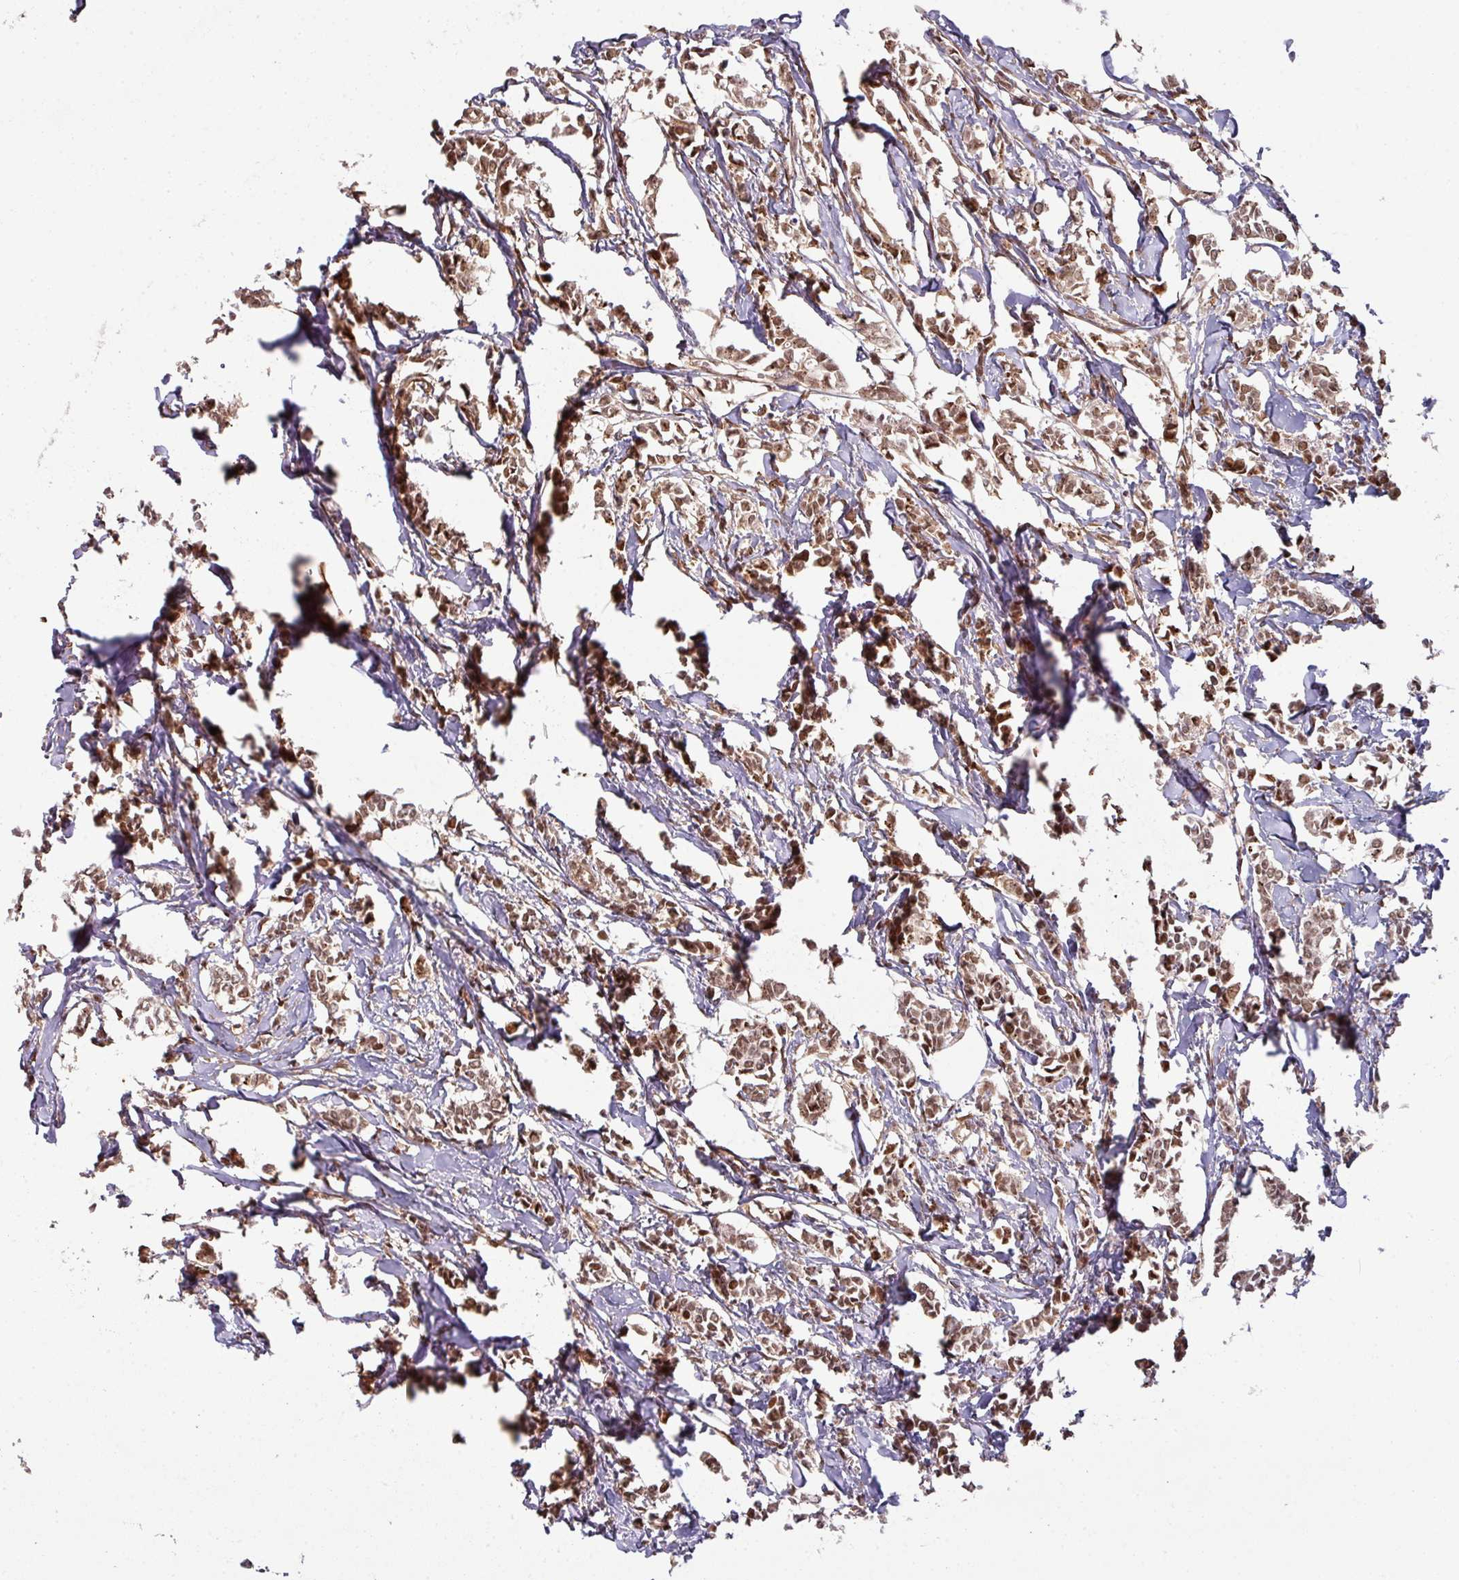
{"staining": {"intensity": "moderate", "quantity": ">75%", "location": "nuclear"}, "tissue": "breast cancer", "cell_type": "Tumor cells", "image_type": "cancer", "snomed": [{"axis": "morphology", "description": "Duct carcinoma"}, {"axis": "topography", "description": "Breast"}], "caption": "This histopathology image exhibits immunohistochemistry staining of breast infiltrating ductal carcinoma, with medium moderate nuclear staining in approximately >75% of tumor cells.", "gene": "SIK3", "patient": {"sex": "female", "age": 41}}